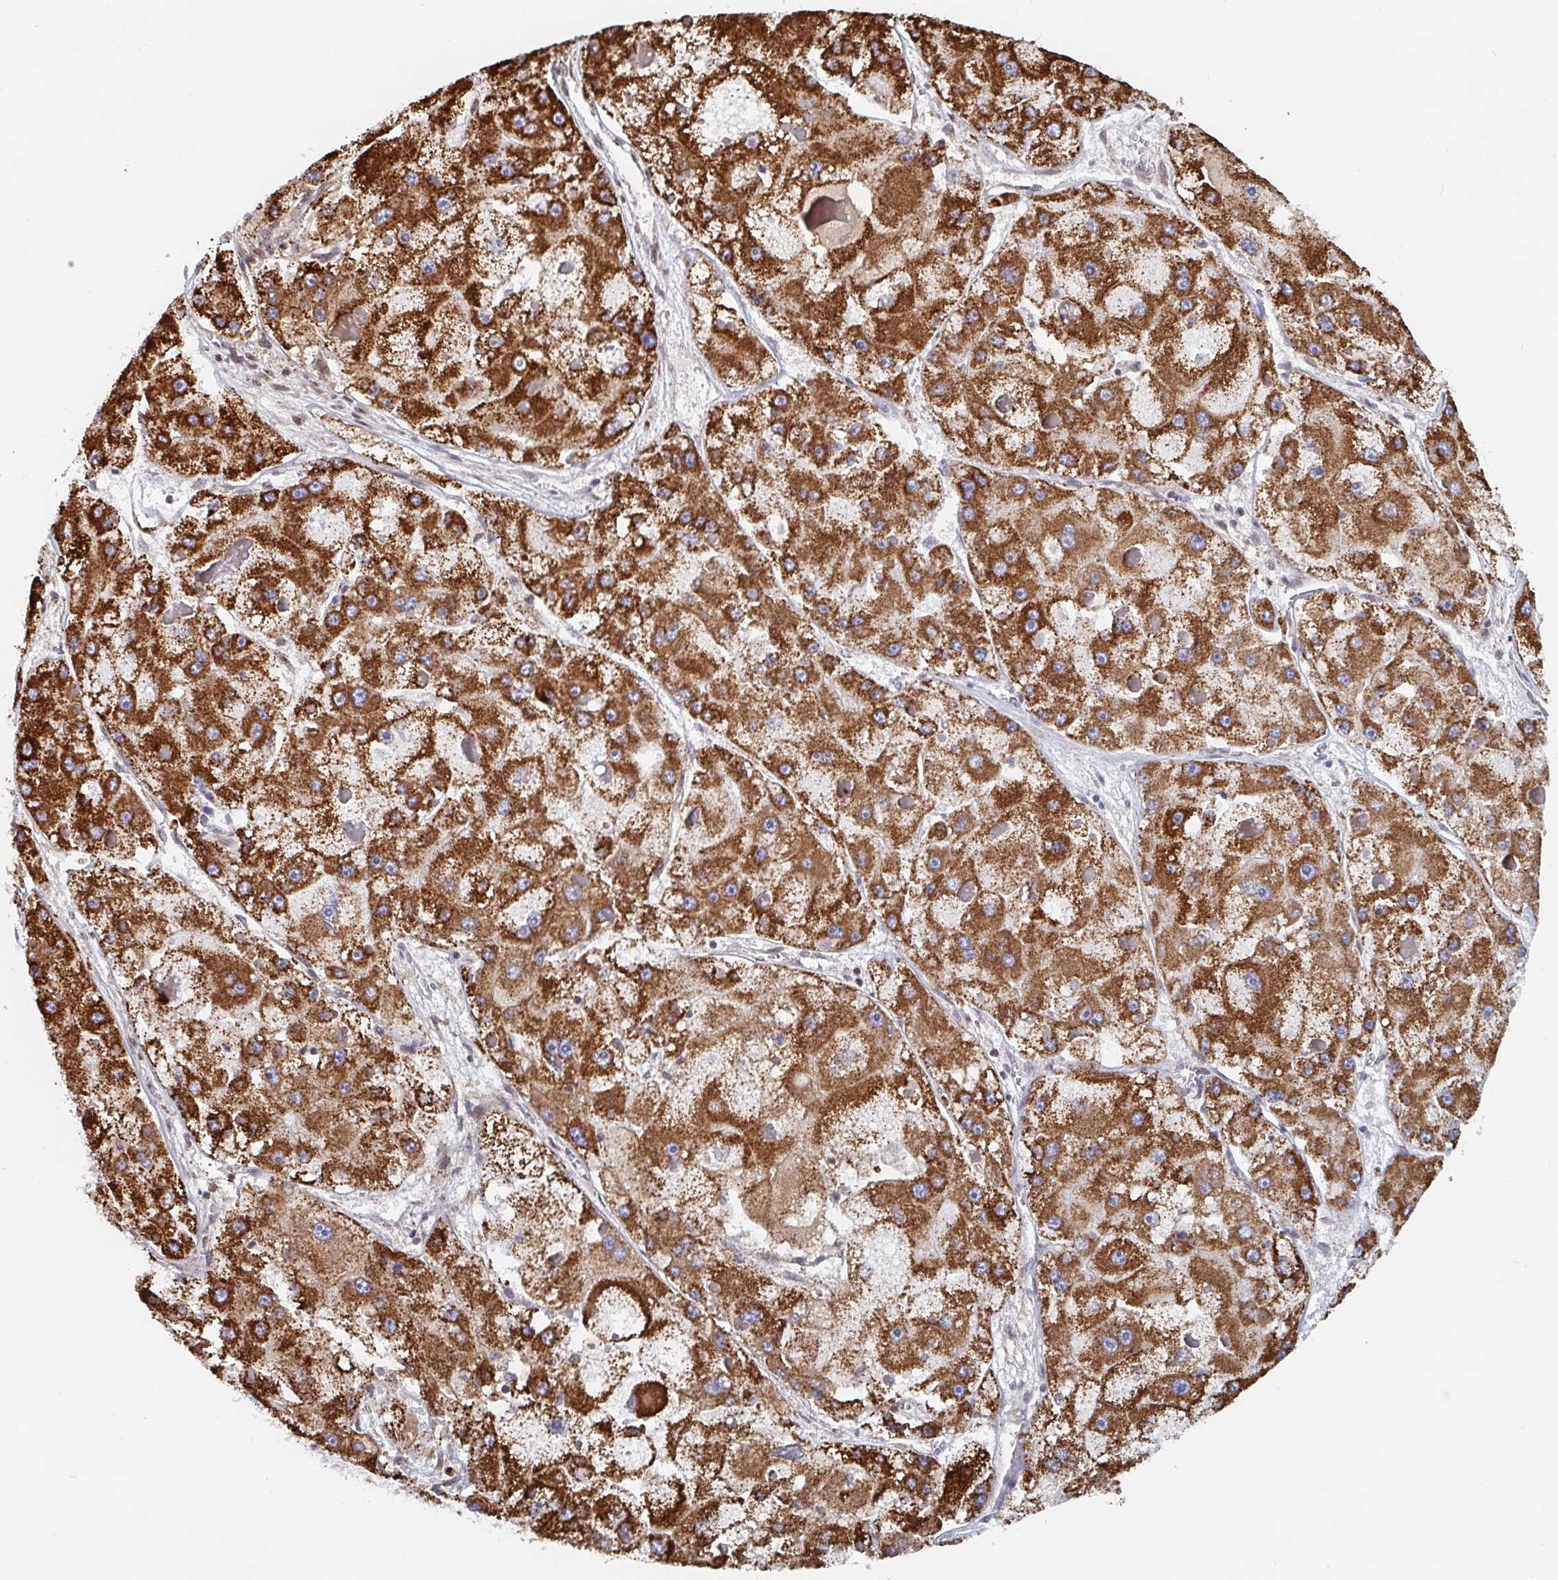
{"staining": {"intensity": "strong", "quantity": ">75%", "location": "cytoplasmic/membranous"}, "tissue": "liver cancer", "cell_type": "Tumor cells", "image_type": "cancer", "snomed": [{"axis": "morphology", "description": "Carcinoma, Hepatocellular, NOS"}, {"axis": "topography", "description": "Liver"}], "caption": "Tumor cells show strong cytoplasmic/membranous expression in about >75% of cells in liver cancer (hepatocellular carcinoma).", "gene": "STARD8", "patient": {"sex": "female", "age": 73}}